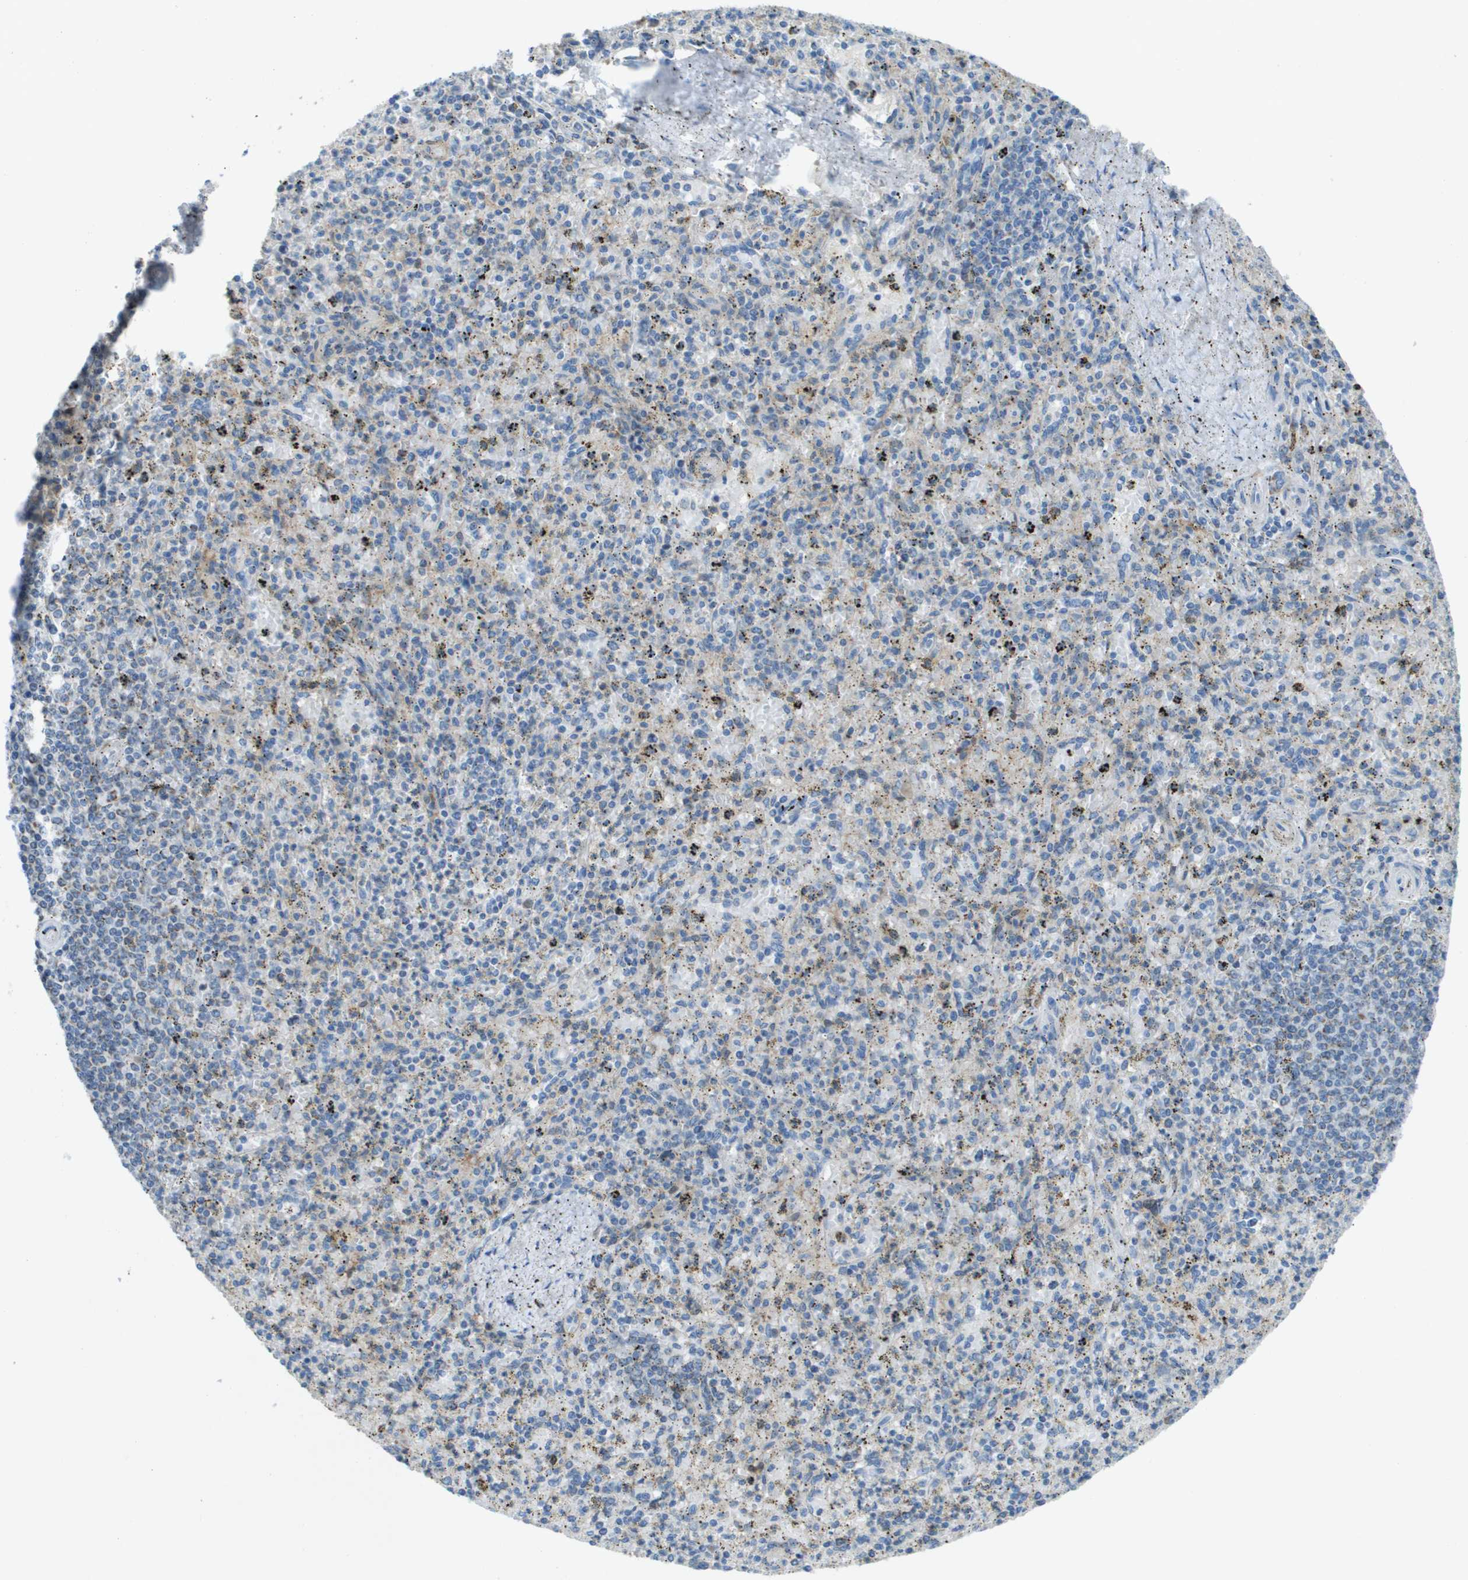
{"staining": {"intensity": "weak", "quantity": "<25%", "location": "cytoplasmic/membranous"}, "tissue": "spleen", "cell_type": "Cells in red pulp", "image_type": "normal", "snomed": [{"axis": "morphology", "description": "Normal tissue, NOS"}, {"axis": "topography", "description": "Spleen"}], "caption": "A high-resolution photomicrograph shows immunohistochemistry staining of normal spleen, which displays no significant staining in cells in red pulp.", "gene": "CYGB", "patient": {"sex": "male", "age": 72}}